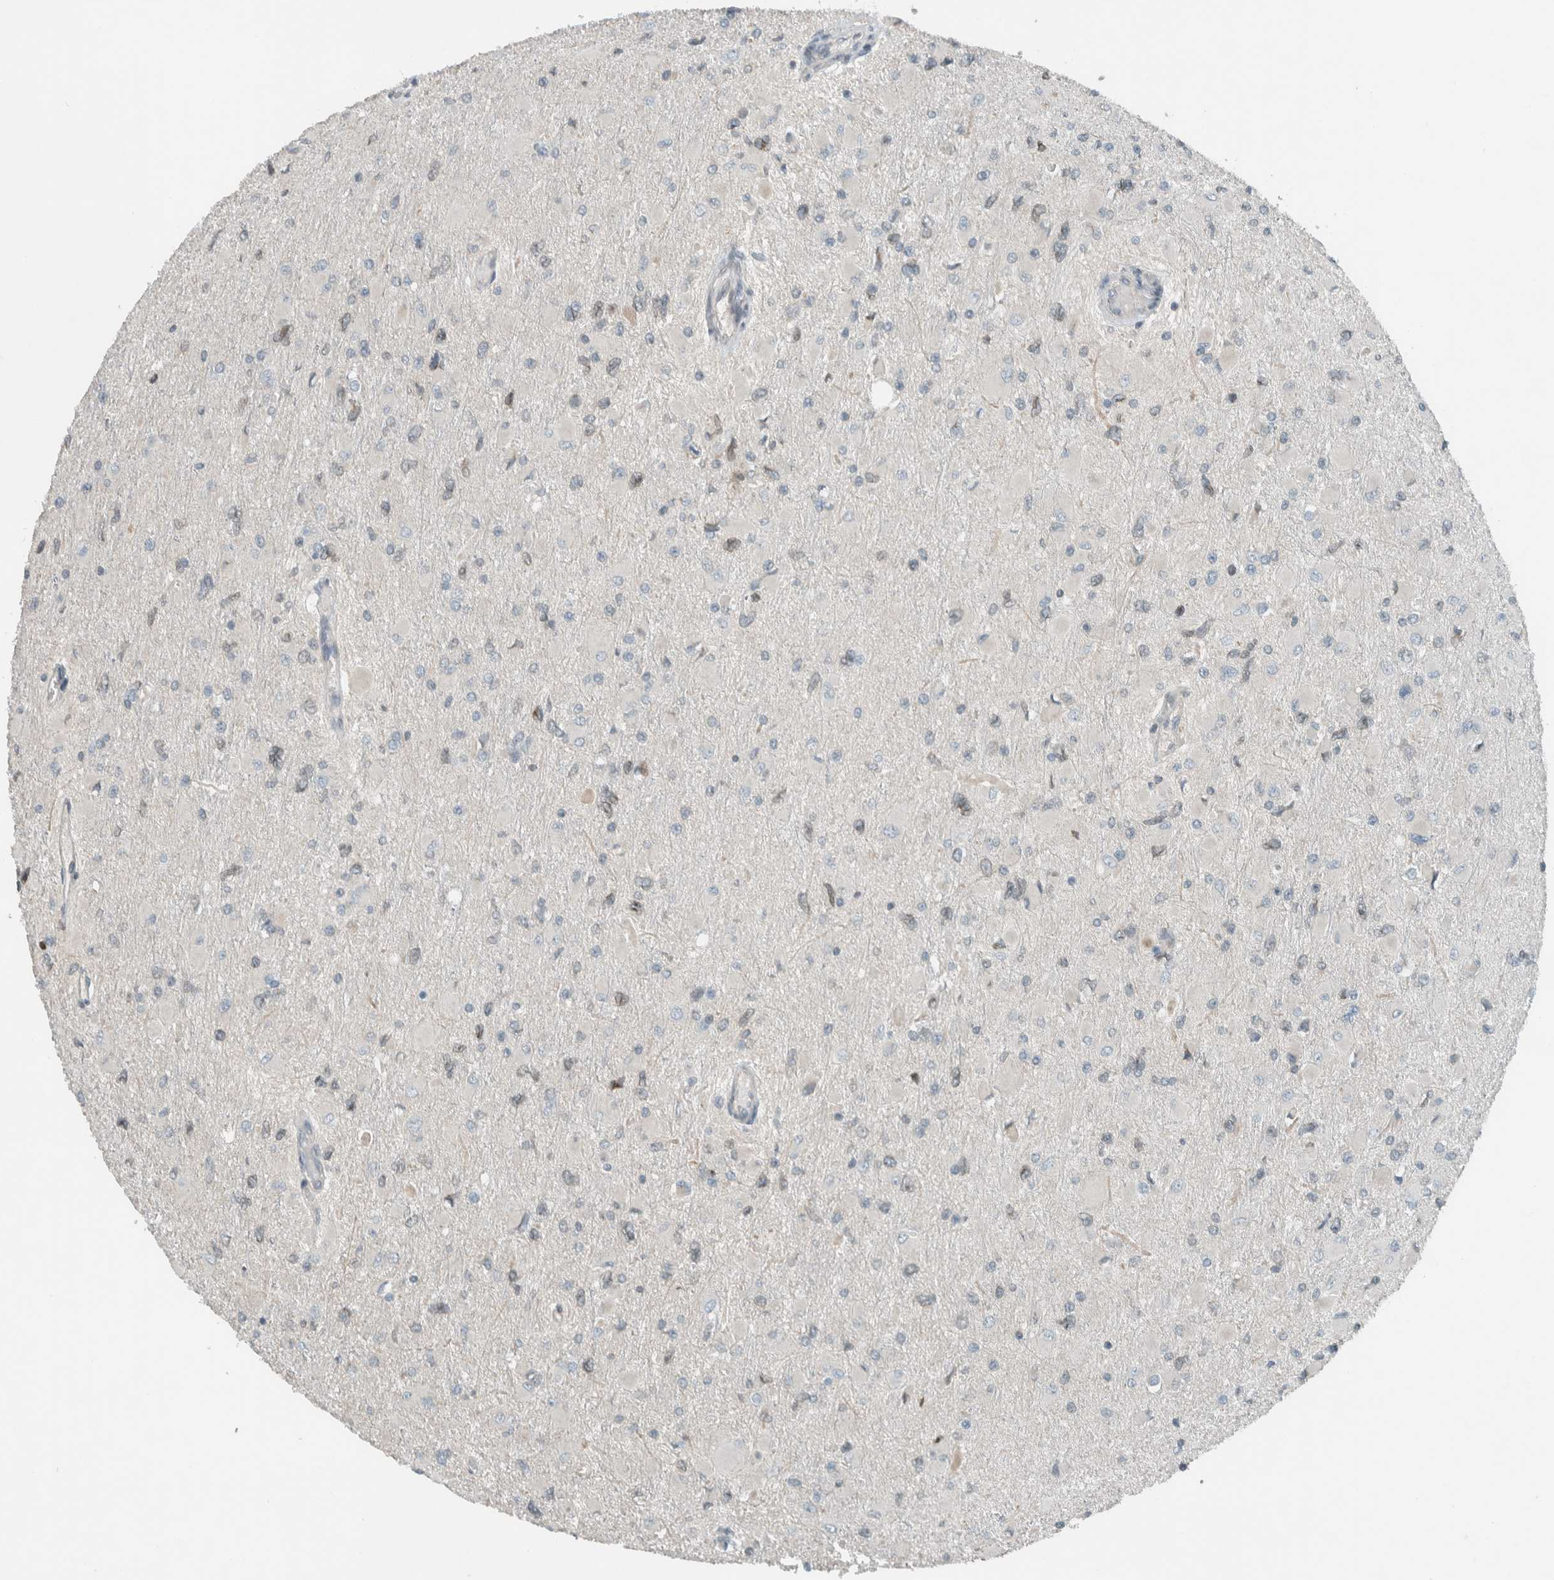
{"staining": {"intensity": "negative", "quantity": "none", "location": "none"}, "tissue": "glioma", "cell_type": "Tumor cells", "image_type": "cancer", "snomed": [{"axis": "morphology", "description": "Glioma, malignant, High grade"}, {"axis": "topography", "description": "Cerebral cortex"}], "caption": "Immunohistochemistry (IHC) photomicrograph of glioma stained for a protein (brown), which reveals no staining in tumor cells.", "gene": "SEL1L", "patient": {"sex": "female", "age": 36}}